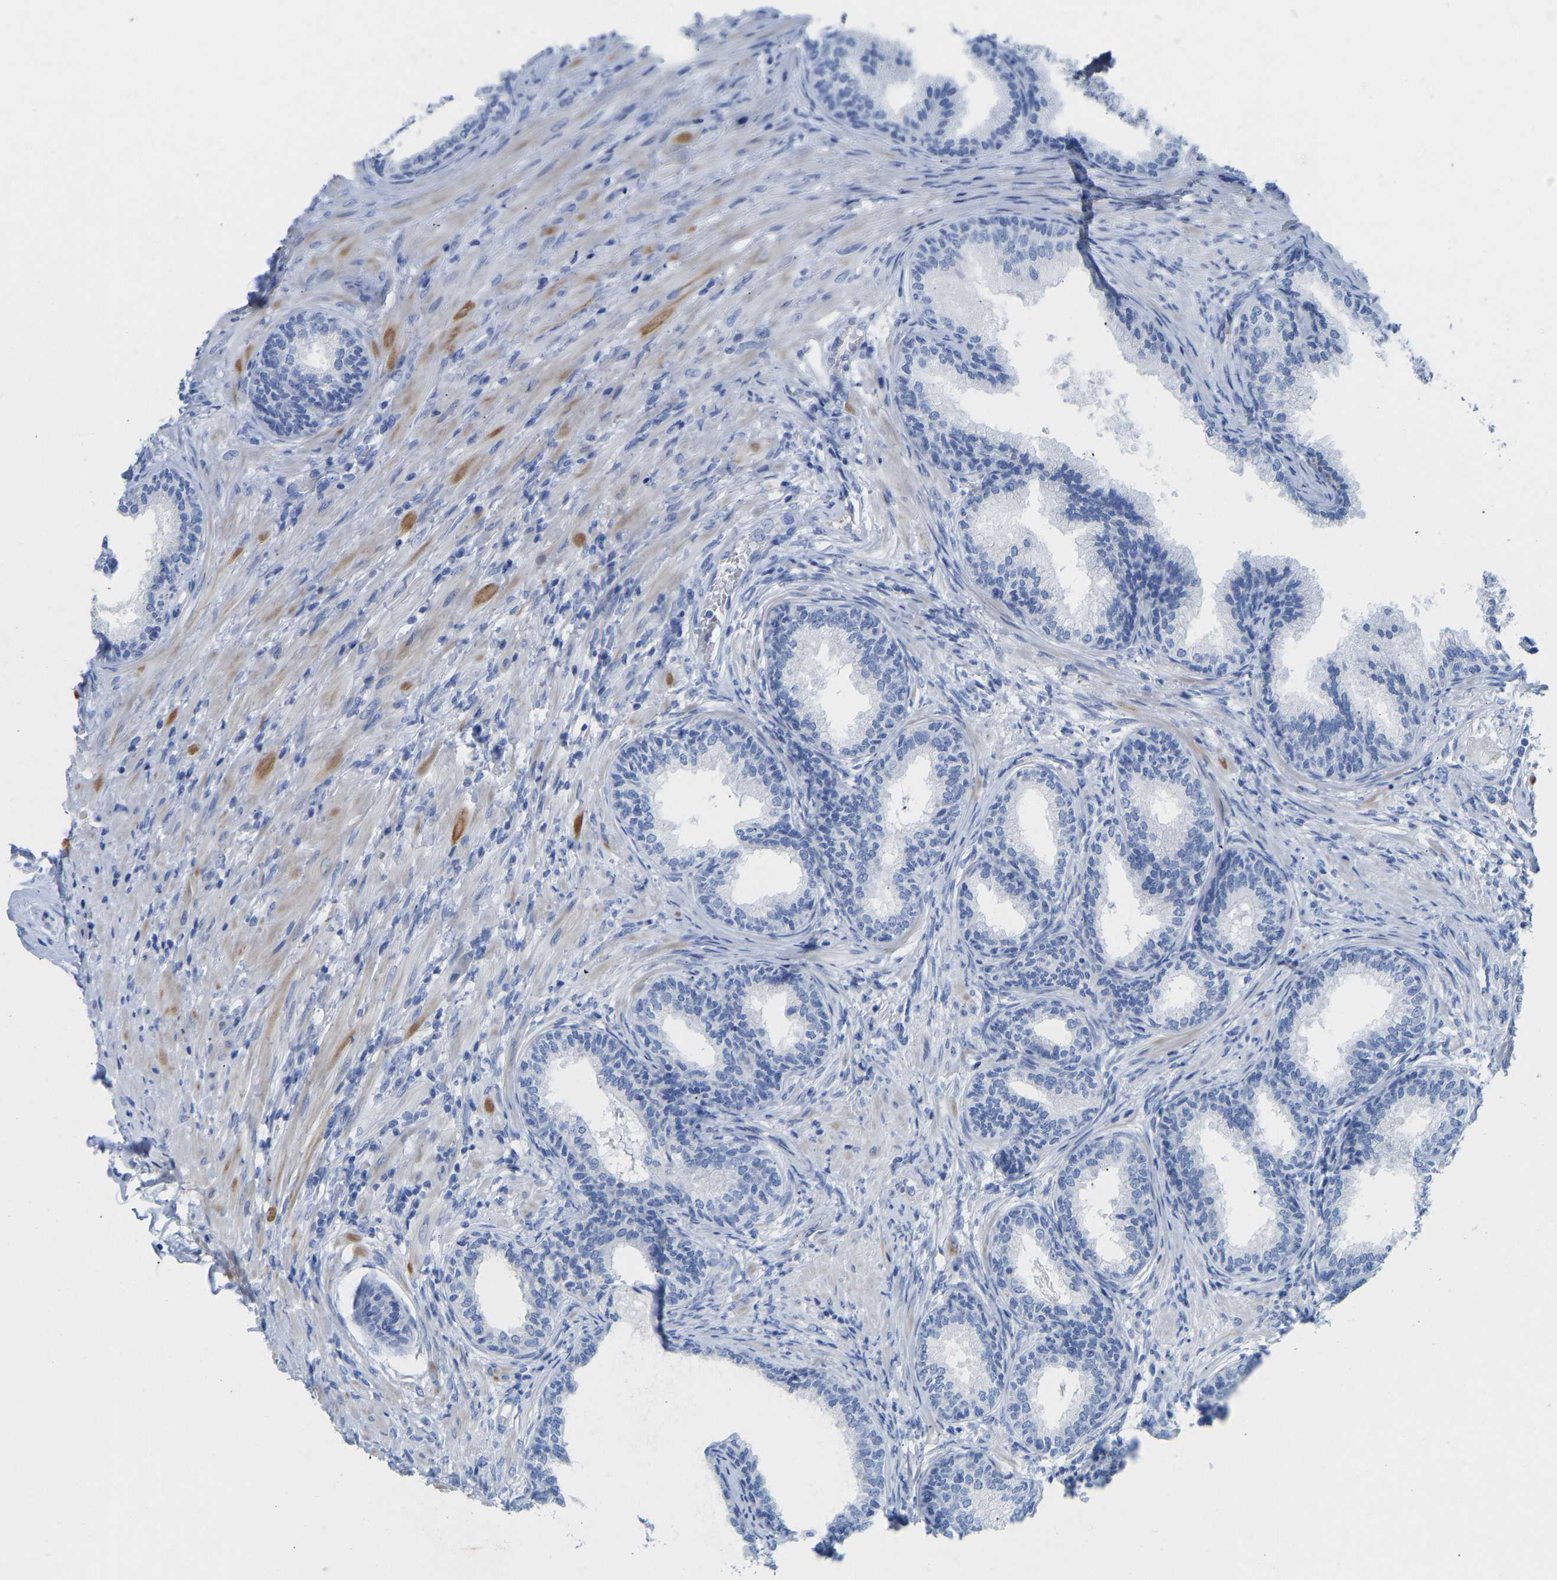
{"staining": {"intensity": "negative", "quantity": "none", "location": "none"}, "tissue": "prostate", "cell_type": "Glandular cells", "image_type": "normal", "snomed": [{"axis": "morphology", "description": "Normal tissue, NOS"}, {"axis": "topography", "description": "Prostate"}], "caption": "Immunohistochemical staining of normal human prostate exhibits no significant expression in glandular cells. The staining was performed using DAB to visualize the protein expression in brown, while the nuclei were stained in blue with hematoxylin (Magnification: 20x).", "gene": "NKAIN3", "patient": {"sex": "male", "age": 76}}